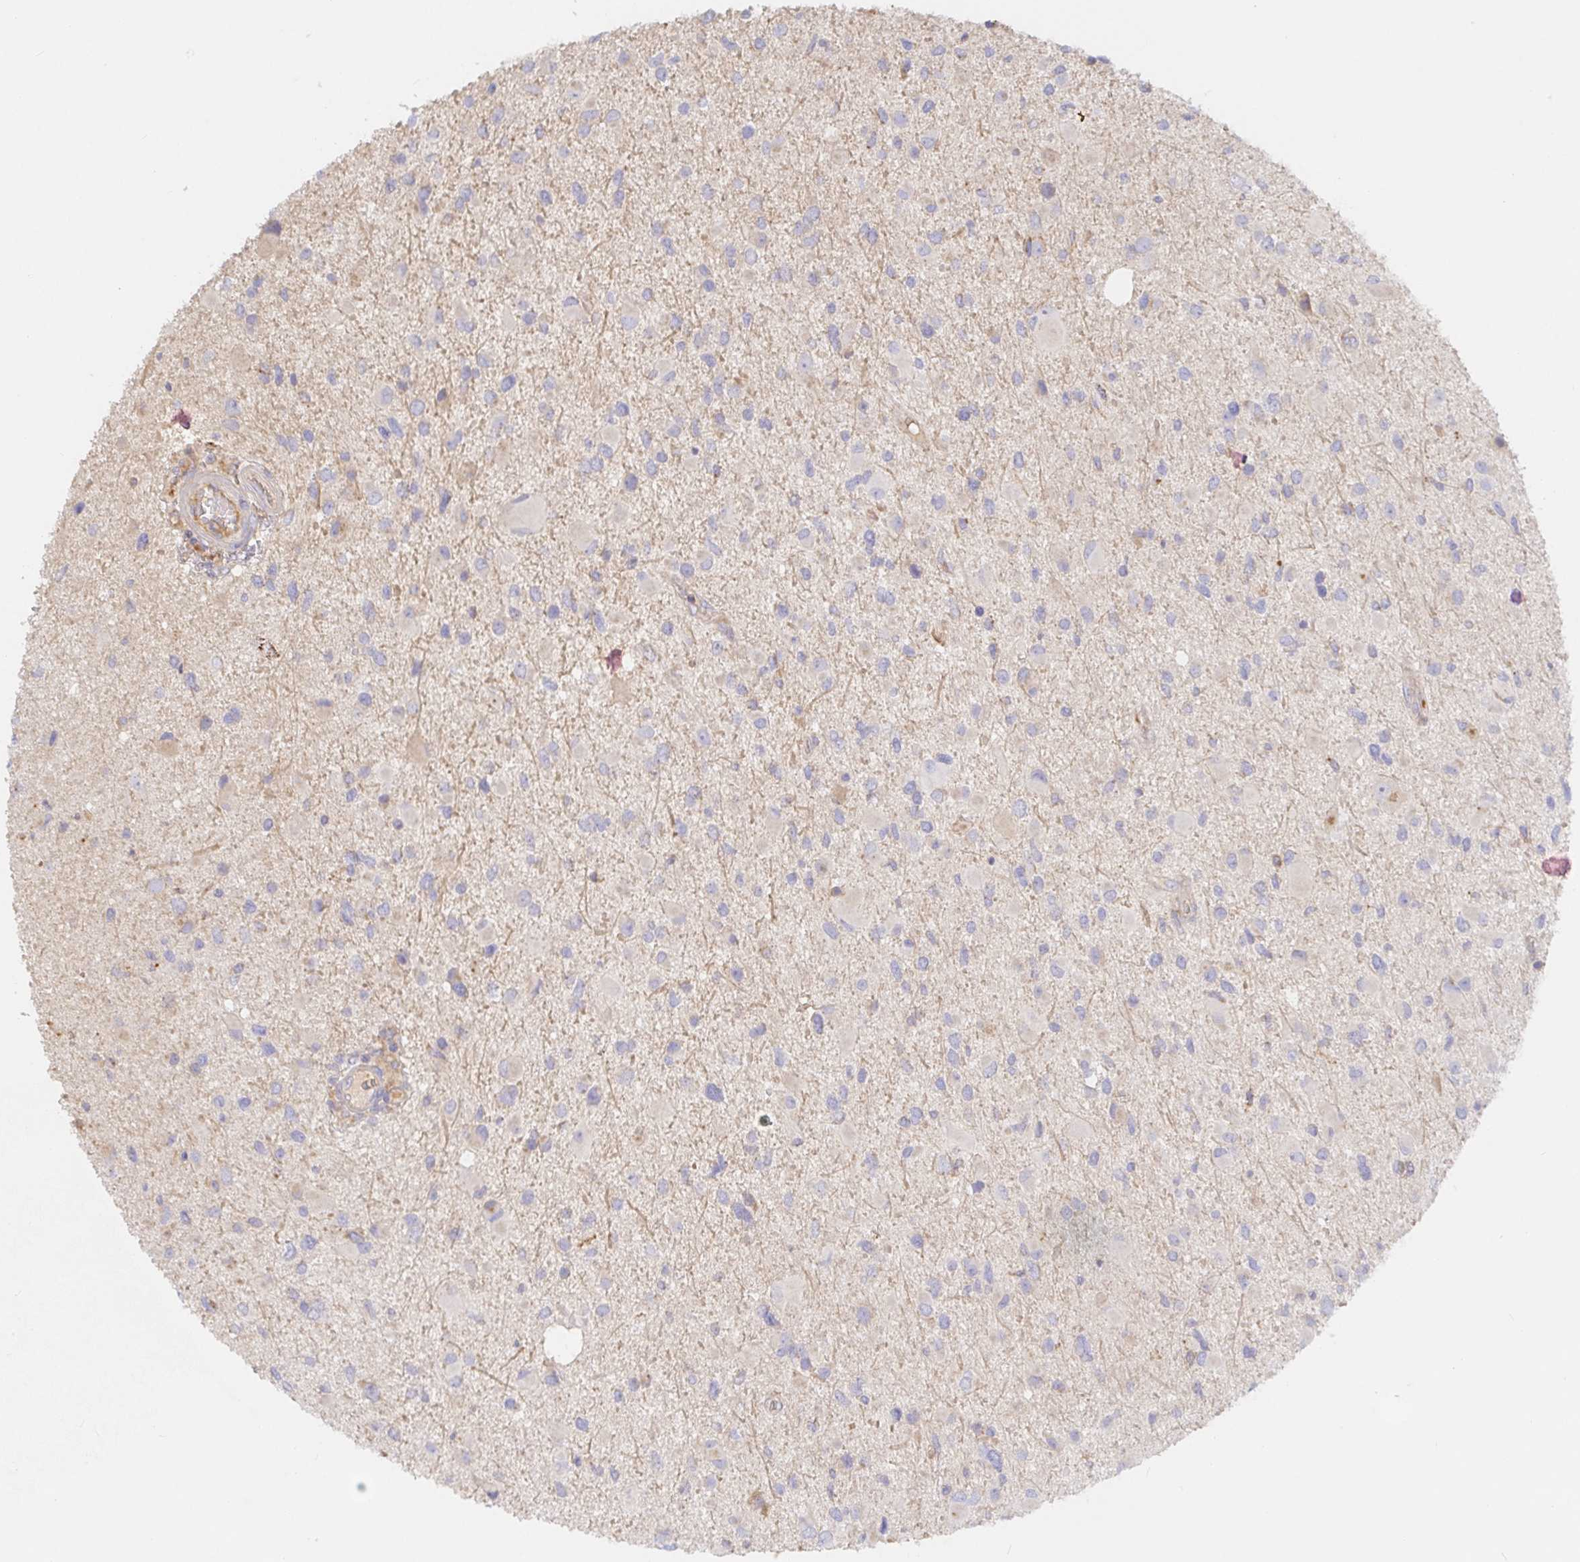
{"staining": {"intensity": "negative", "quantity": "none", "location": "none"}, "tissue": "glioma", "cell_type": "Tumor cells", "image_type": "cancer", "snomed": [{"axis": "morphology", "description": "Glioma, malignant, Low grade"}, {"axis": "topography", "description": "Brain"}], "caption": "Immunohistochemistry of malignant low-grade glioma reveals no staining in tumor cells. (IHC, brightfield microscopy, high magnification).", "gene": "IRAK2", "patient": {"sex": "female", "age": 32}}